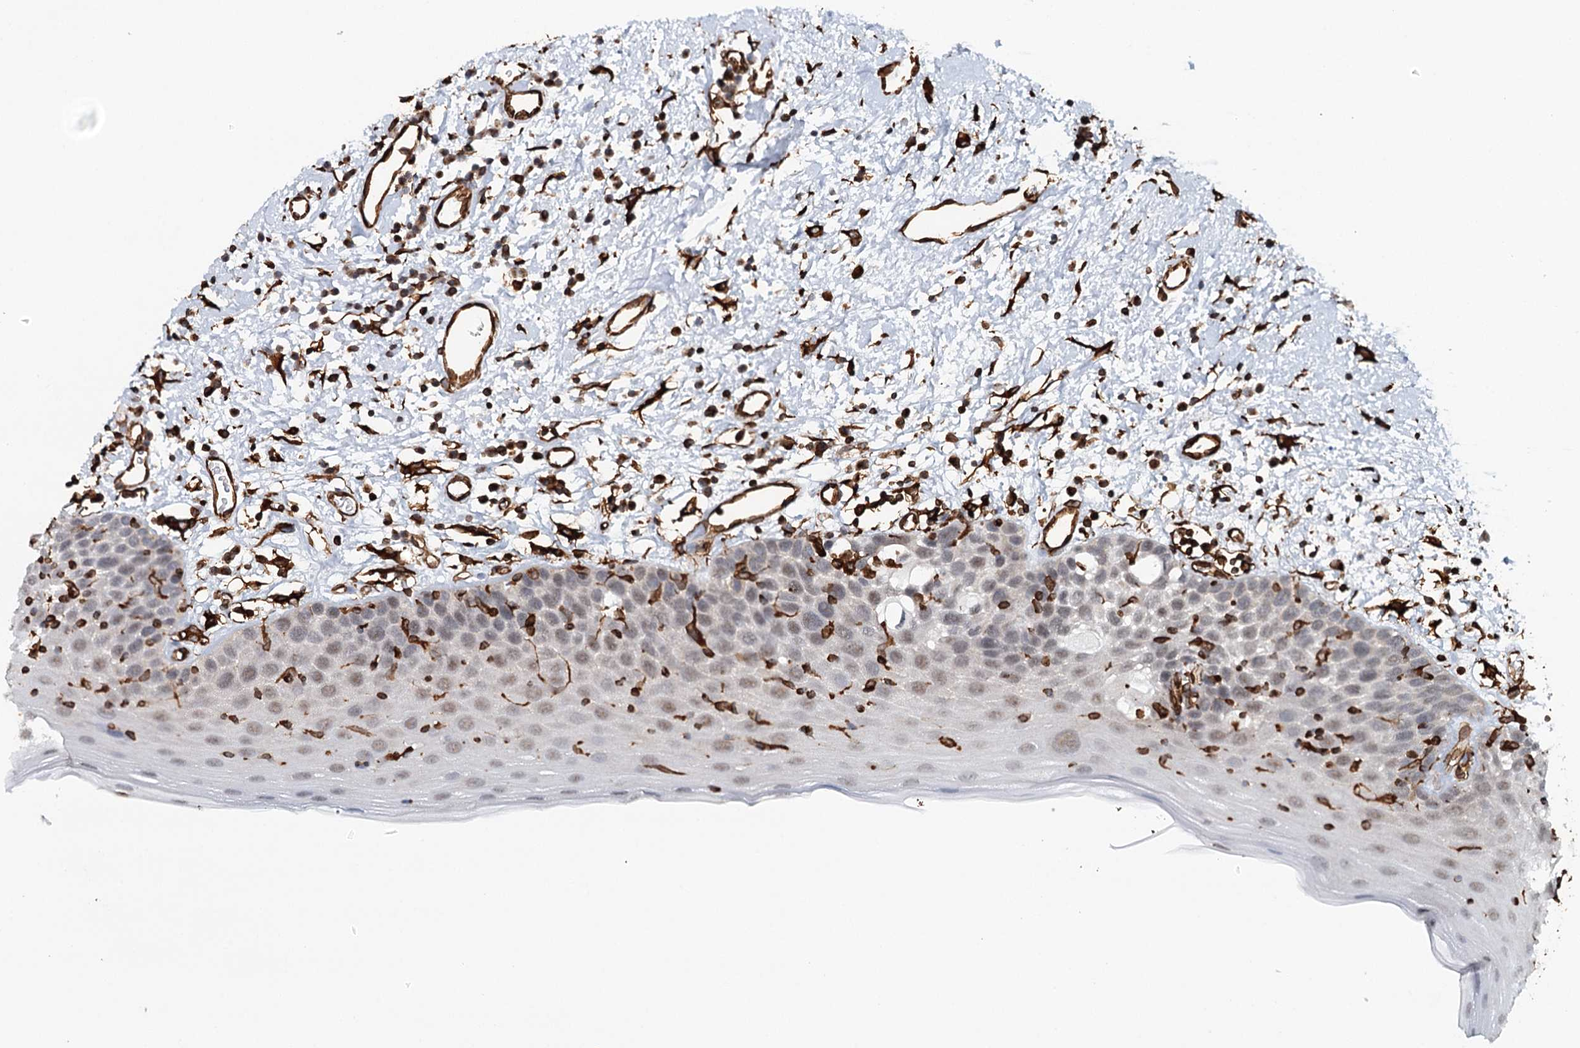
{"staining": {"intensity": "weak", "quantity": "<25%", "location": "nuclear"}, "tissue": "oral mucosa", "cell_type": "Squamous epithelial cells", "image_type": "normal", "snomed": [{"axis": "morphology", "description": "Normal tissue, NOS"}, {"axis": "topography", "description": "Oral tissue"}], "caption": "IHC of benign human oral mucosa demonstrates no staining in squamous epithelial cells. Nuclei are stained in blue.", "gene": "SYNPO", "patient": {"sex": "male", "age": 74}}